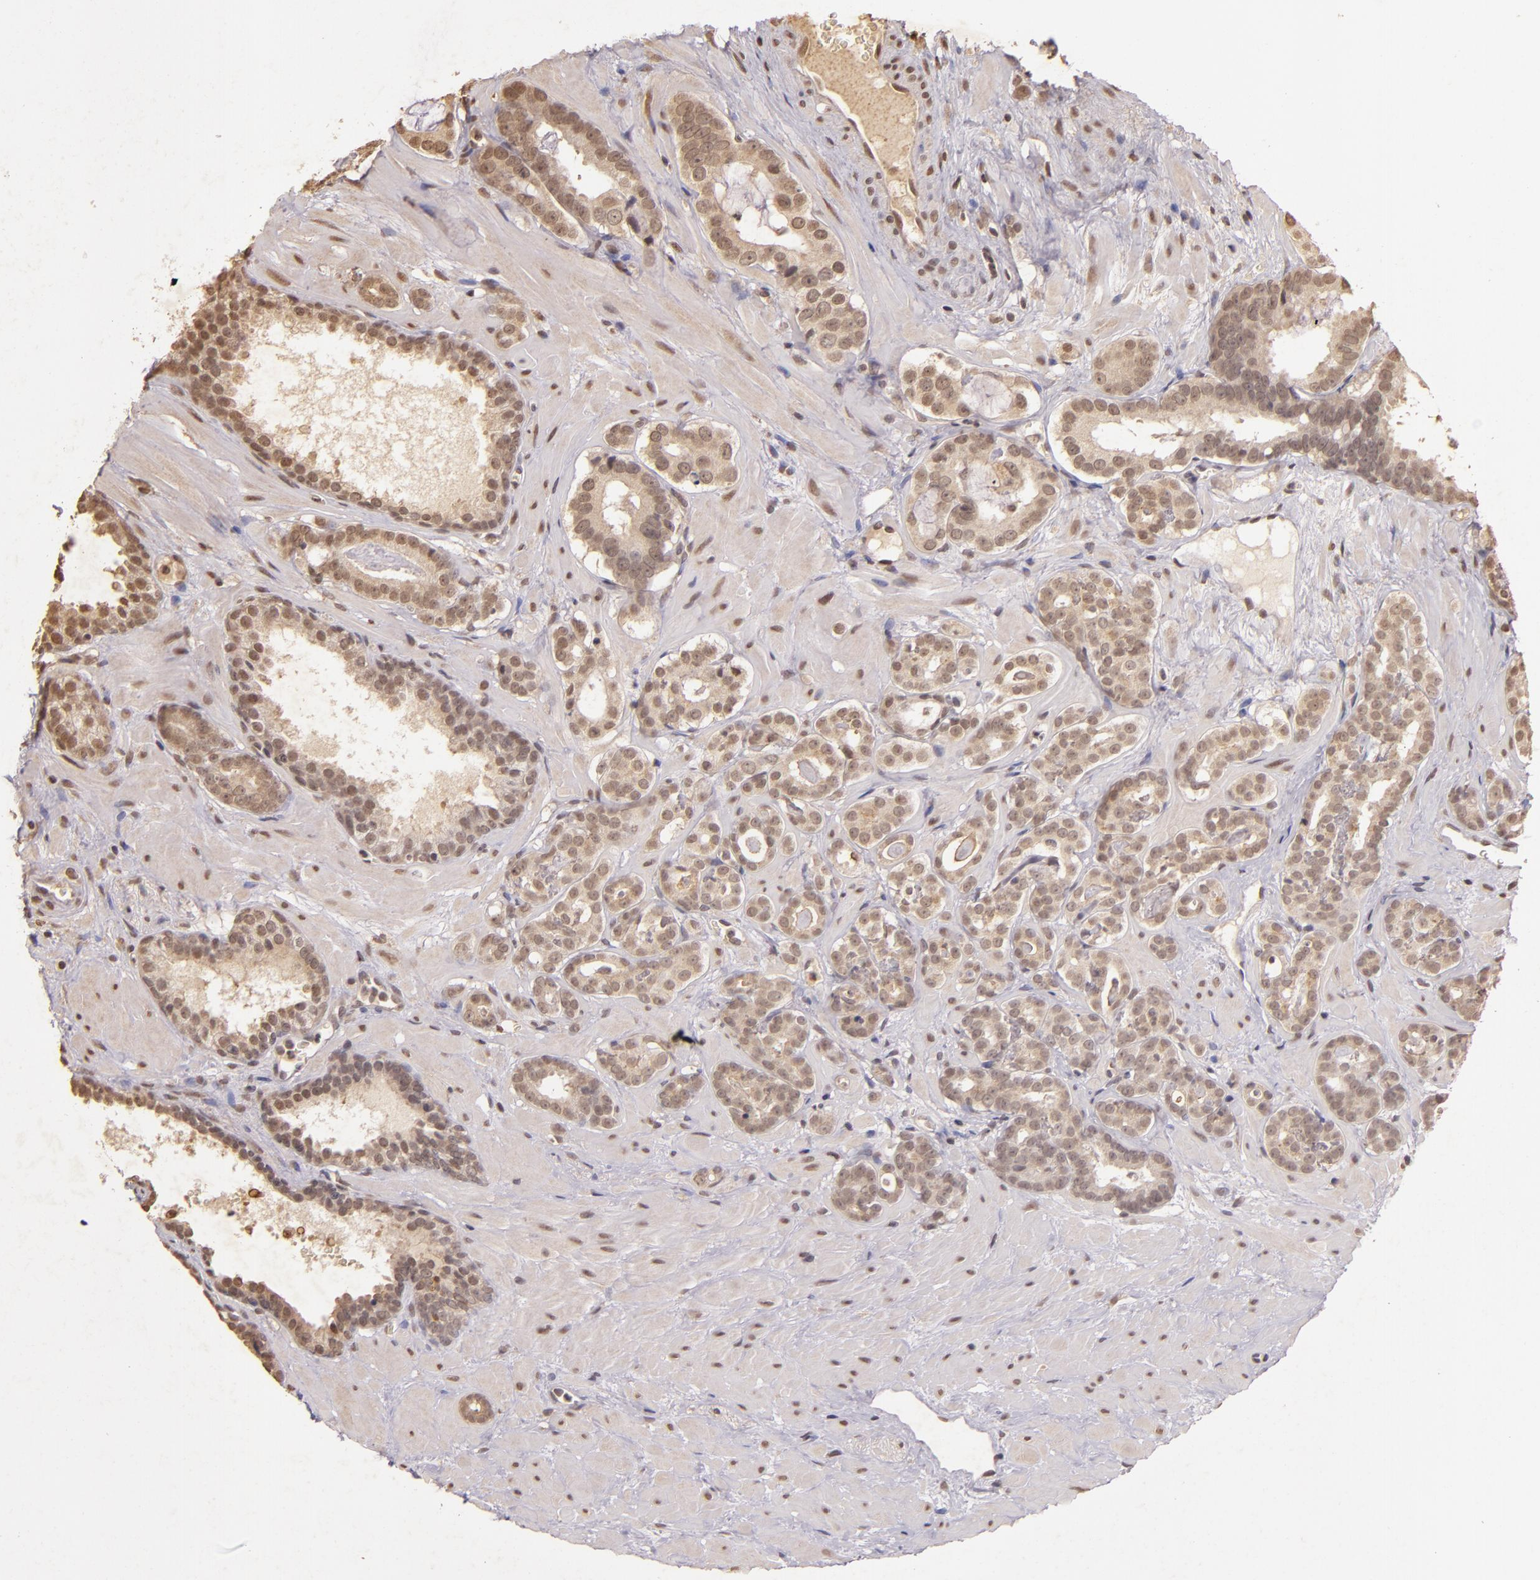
{"staining": {"intensity": "weak", "quantity": ">75%", "location": "cytoplasmic/membranous,nuclear"}, "tissue": "prostate cancer", "cell_type": "Tumor cells", "image_type": "cancer", "snomed": [{"axis": "morphology", "description": "Adenocarcinoma, Low grade"}, {"axis": "topography", "description": "Prostate"}], "caption": "A micrograph of prostate cancer stained for a protein exhibits weak cytoplasmic/membranous and nuclear brown staining in tumor cells.", "gene": "CUL1", "patient": {"sex": "male", "age": 57}}